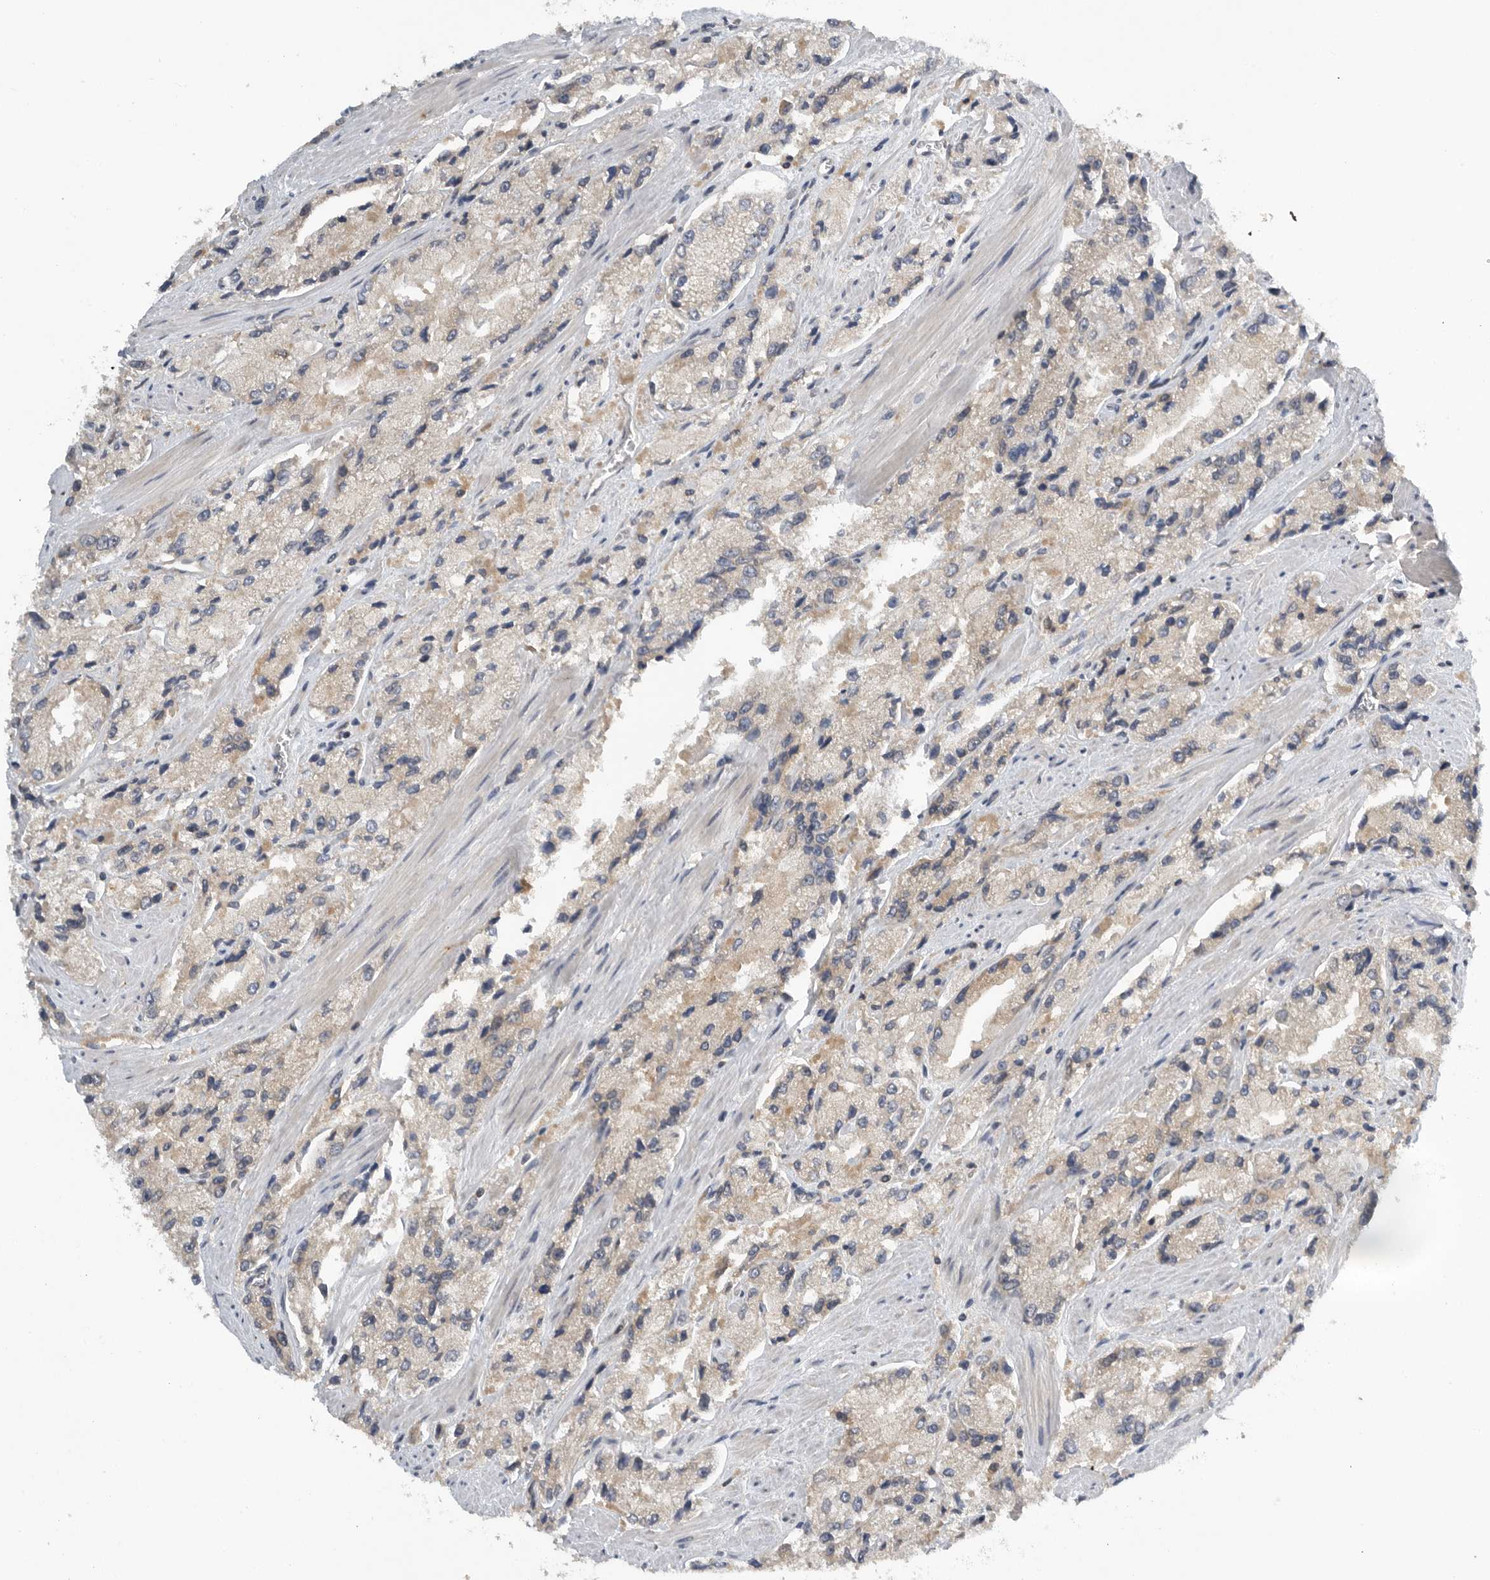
{"staining": {"intensity": "weak", "quantity": "25%-75%", "location": "cytoplasmic/membranous"}, "tissue": "prostate cancer", "cell_type": "Tumor cells", "image_type": "cancer", "snomed": [{"axis": "morphology", "description": "Adenocarcinoma, High grade"}, {"axis": "topography", "description": "Prostate"}], "caption": "Protein staining of prostate high-grade adenocarcinoma tissue shows weak cytoplasmic/membranous expression in approximately 25%-75% of tumor cells.", "gene": "AASDHPPT", "patient": {"sex": "male", "age": 58}}